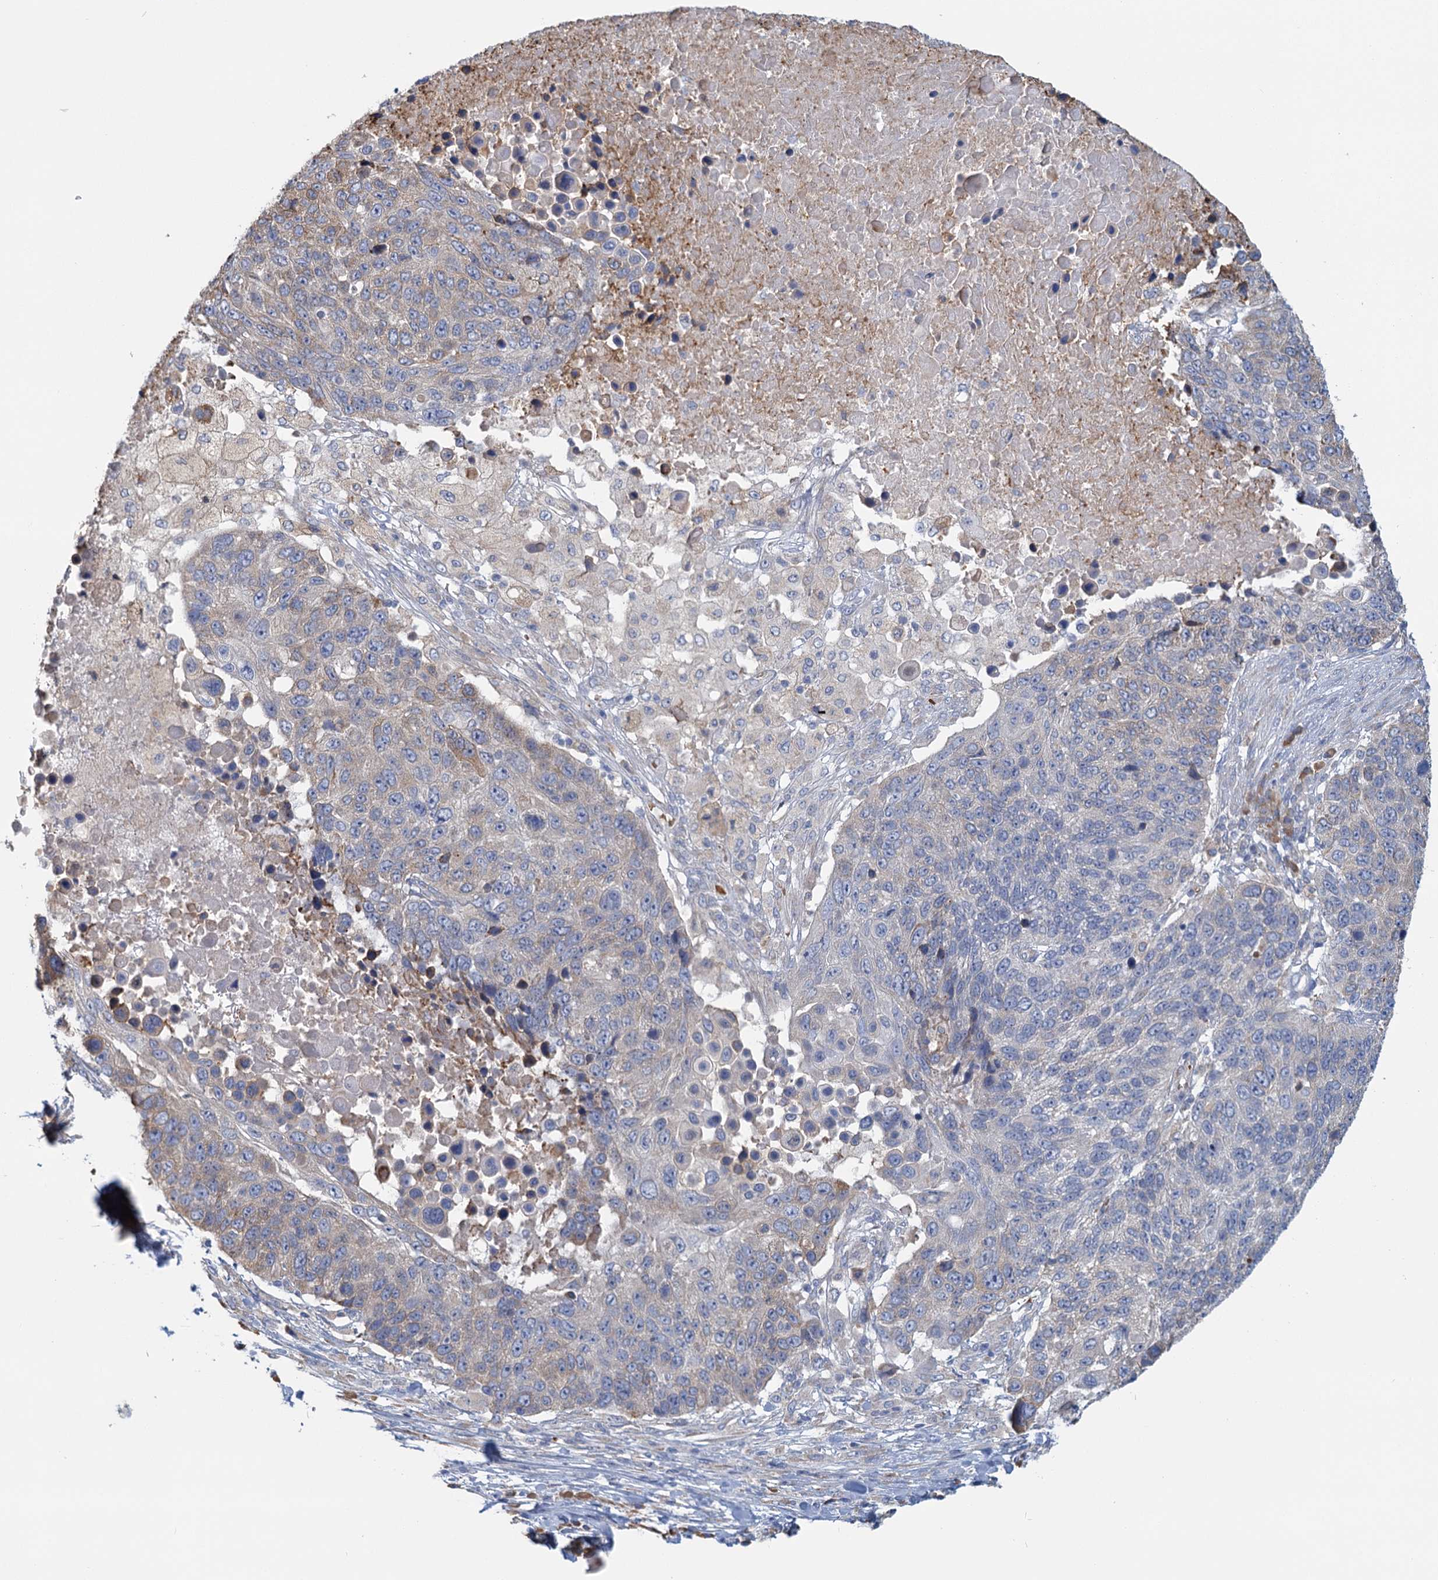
{"staining": {"intensity": "weak", "quantity": "25%-75%", "location": "cytoplasmic/membranous"}, "tissue": "lung cancer", "cell_type": "Tumor cells", "image_type": "cancer", "snomed": [{"axis": "morphology", "description": "Normal tissue, NOS"}, {"axis": "morphology", "description": "Squamous cell carcinoma, NOS"}, {"axis": "topography", "description": "Lymph node"}, {"axis": "topography", "description": "Lung"}], "caption": "This histopathology image exhibits IHC staining of squamous cell carcinoma (lung), with low weak cytoplasmic/membranous positivity in approximately 25%-75% of tumor cells.", "gene": "ANKRD16", "patient": {"sex": "male", "age": 66}}